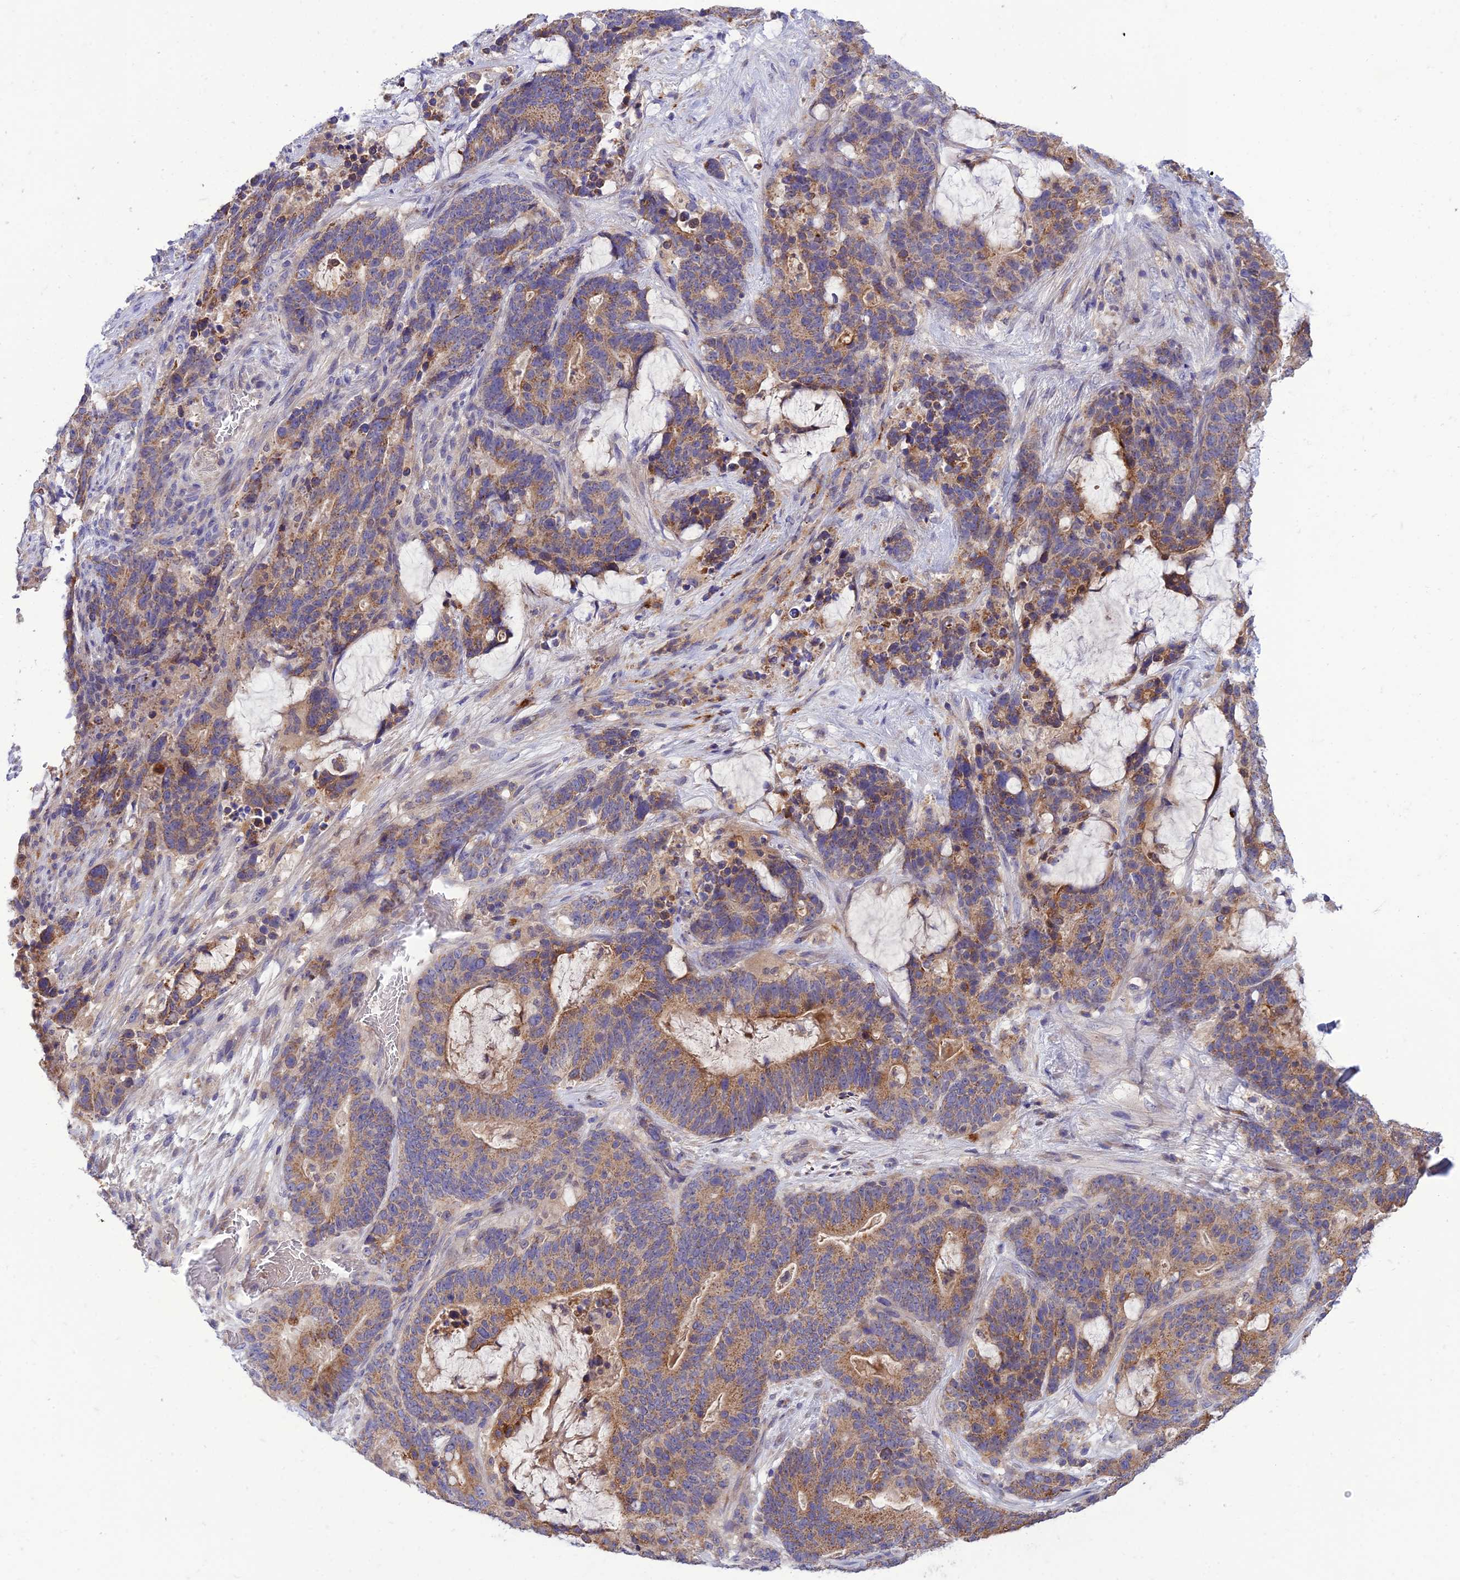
{"staining": {"intensity": "moderate", "quantity": ">75%", "location": "cytoplasmic/membranous"}, "tissue": "stomach cancer", "cell_type": "Tumor cells", "image_type": "cancer", "snomed": [{"axis": "morphology", "description": "Normal tissue, NOS"}, {"axis": "morphology", "description": "Adenocarcinoma, NOS"}, {"axis": "topography", "description": "Stomach"}], "caption": "A photomicrograph of stomach adenocarcinoma stained for a protein demonstrates moderate cytoplasmic/membranous brown staining in tumor cells.", "gene": "IRAK3", "patient": {"sex": "female", "age": 64}}